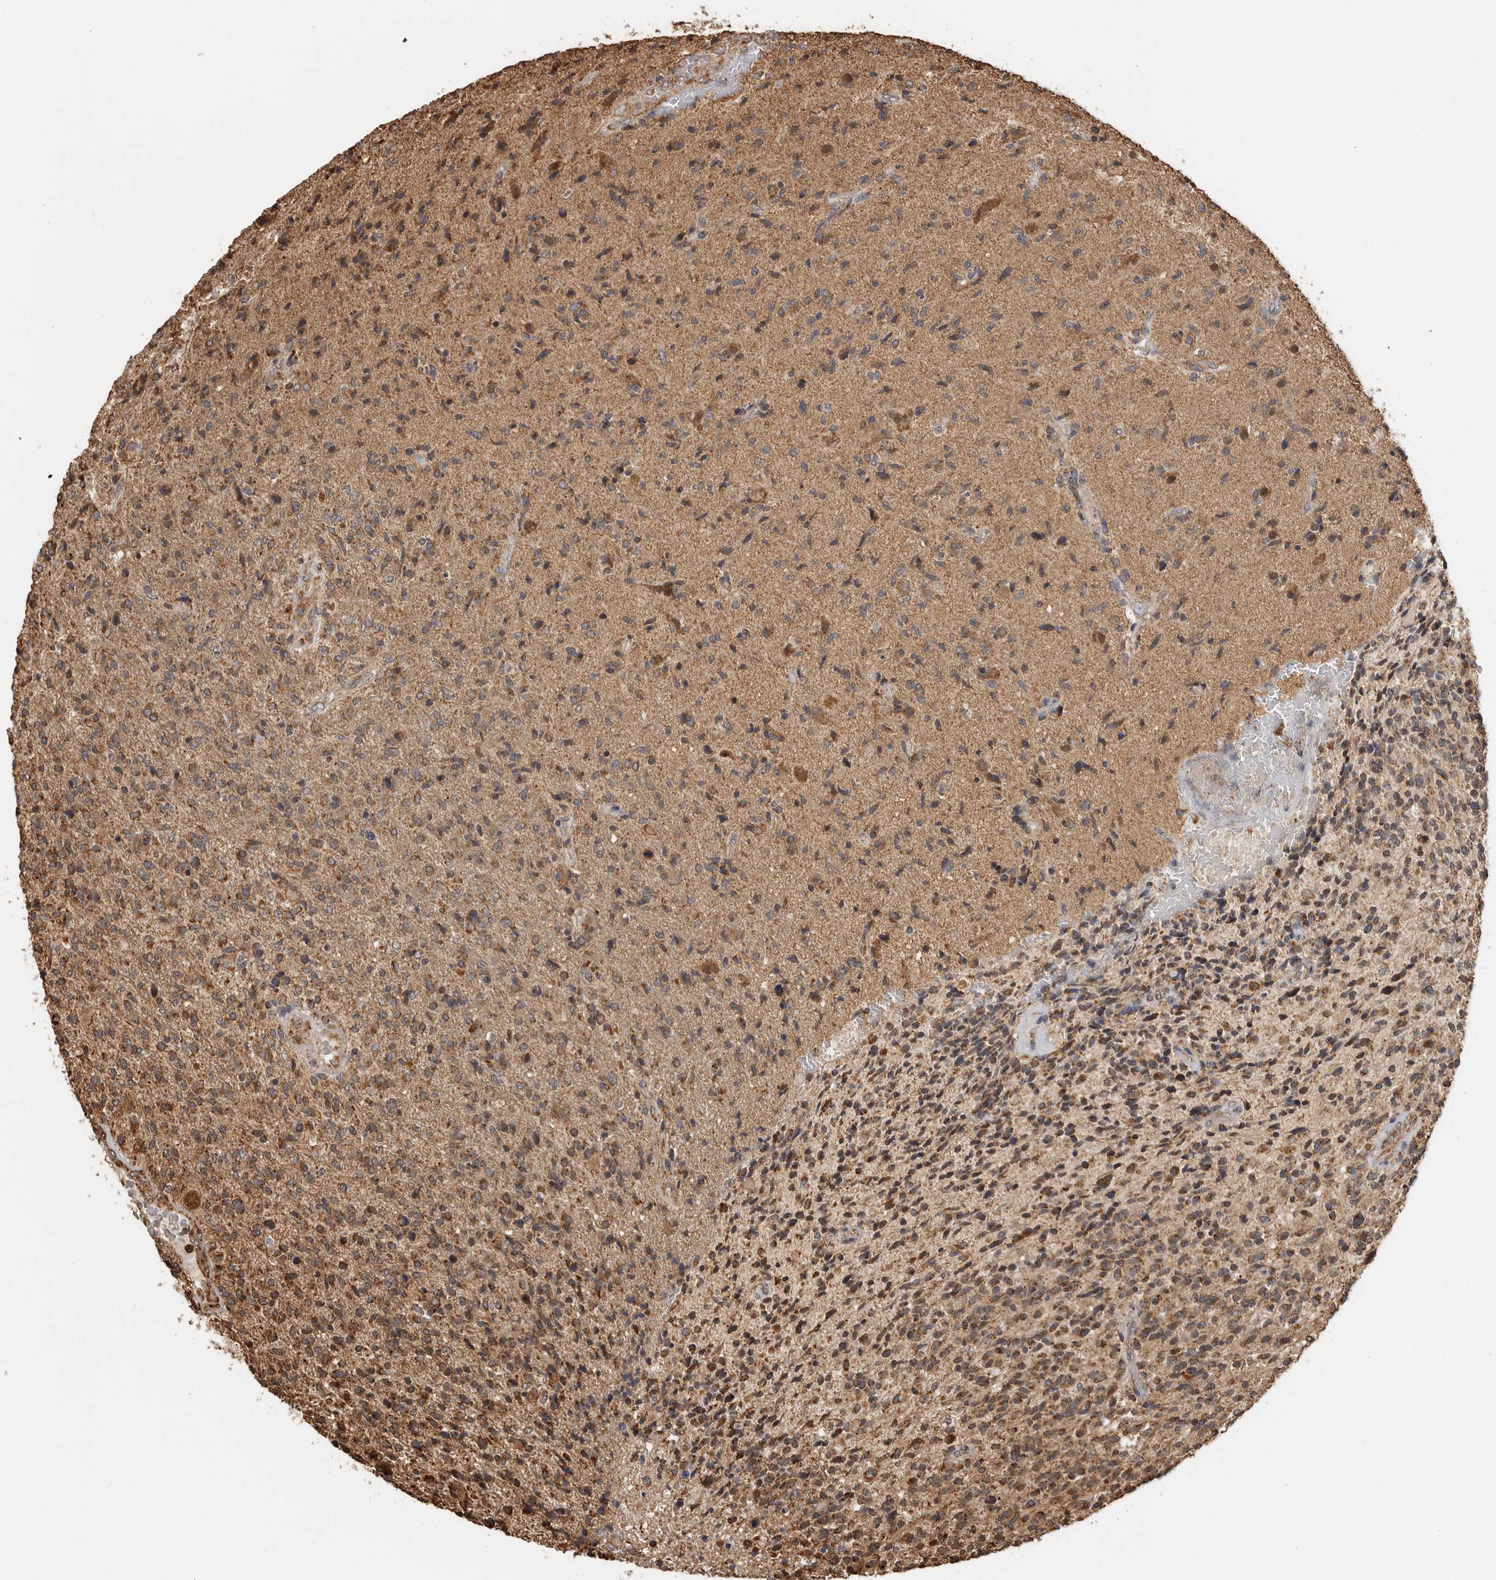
{"staining": {"intensity": "moderate", "quantity": "25%-75%", "location": "cytoplasmic/membranous"}, "tissue": "glioma", "cell_type": "Tumor cells", "image_type": "cancer", "snomed": [{"axis": "morphology", "description": "Glioma, malignant, High grade"}, {"axis": "topography", "description": "Brain"}], "caption": "Malignant glioma (high-grade) stained with immunohistochemistry (IHC) exhibits moderate cytoplasmic/membranous positivity in approximately 25%-75% of tumor cells.", "gene": "GCNT2", "patient": {"sex": "male", "age": 72}}